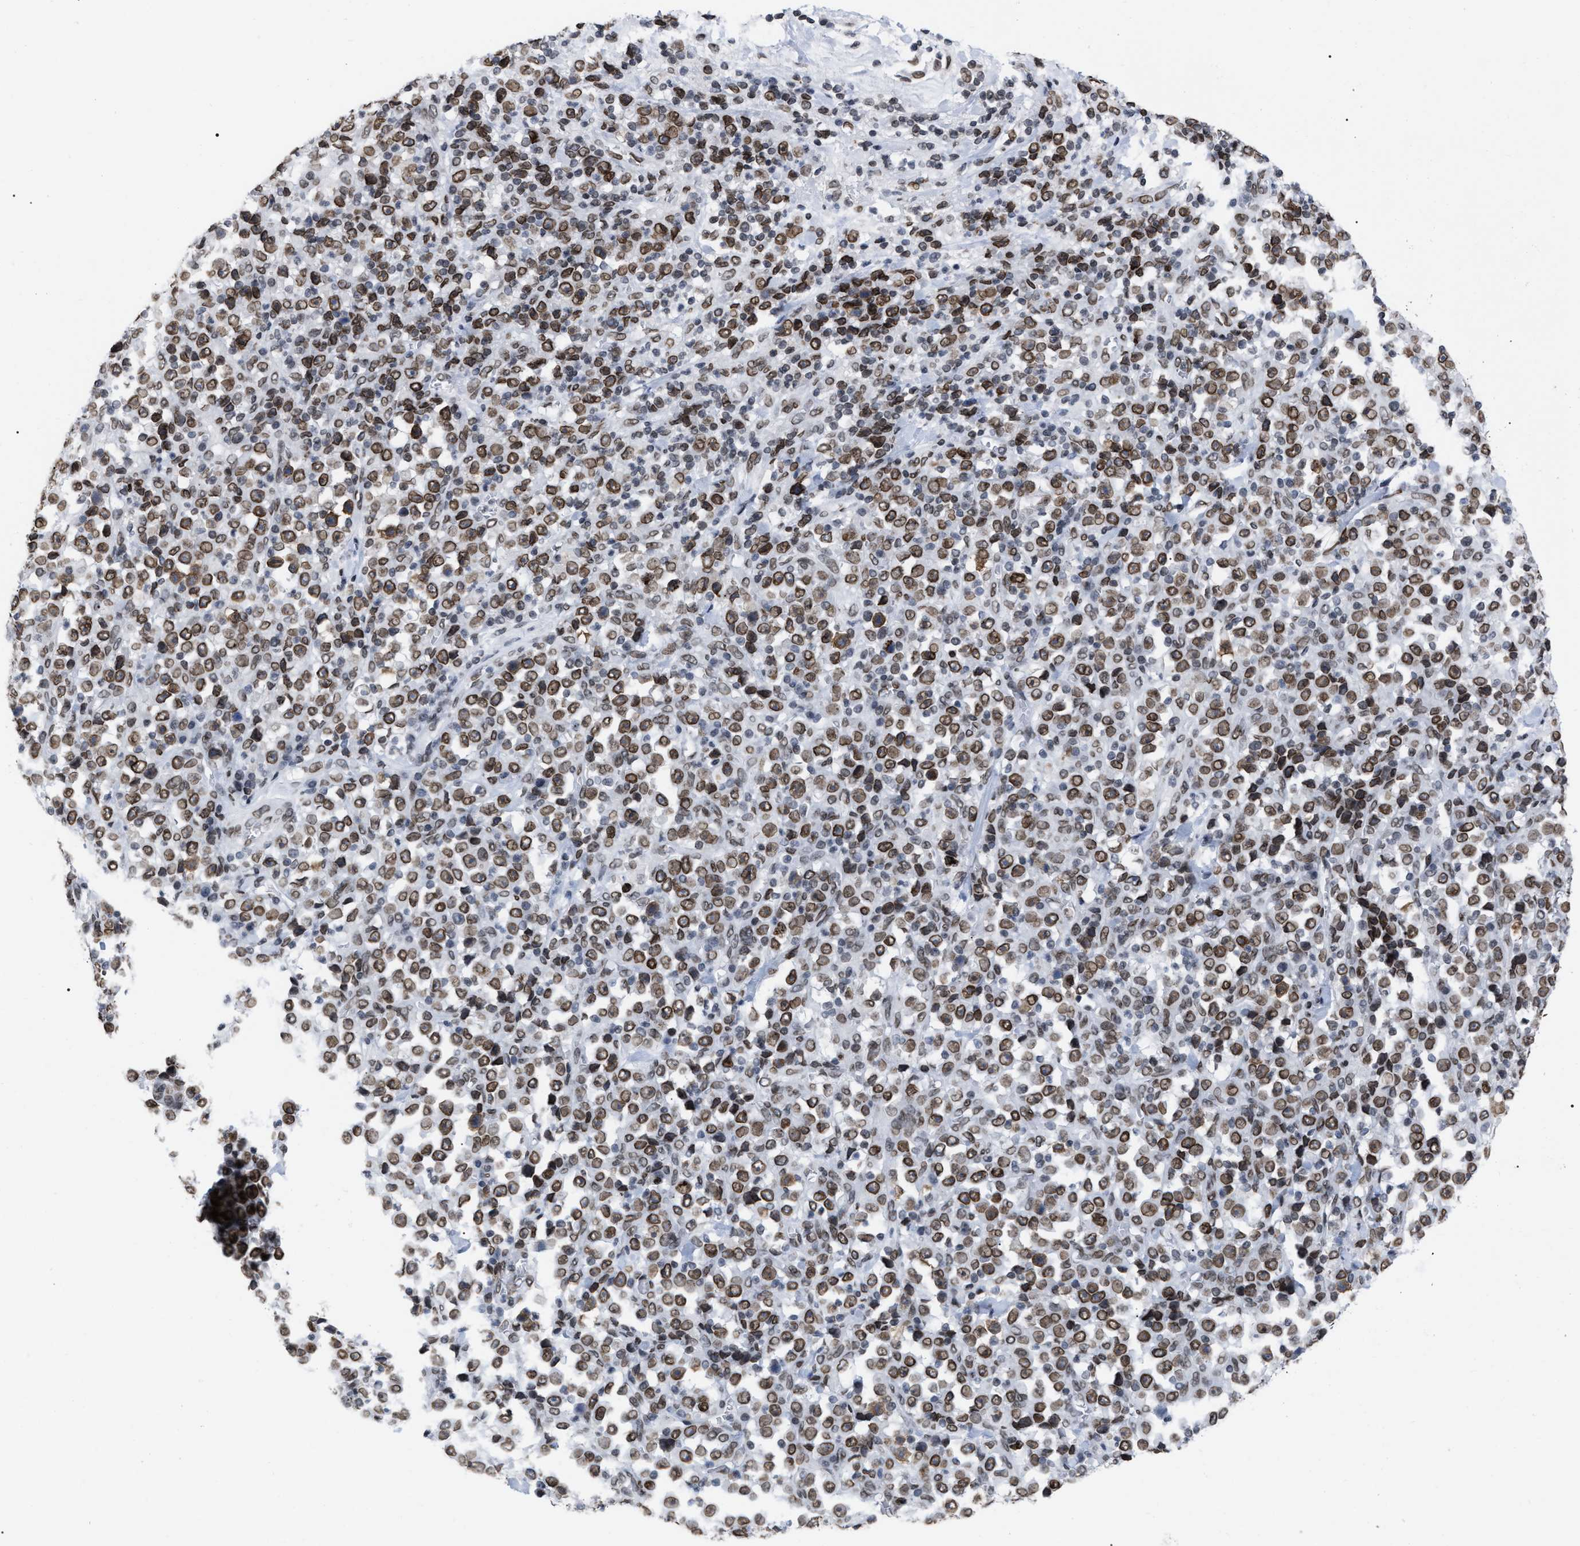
{"staining": {"intensity": "moderate", "quantity": ">75%", "location": "cytoplasmic/membranous,nuclear"}, "tissue": "stomach cancer", "cell_type": "Tumor cells", "image_type": "cancer", "snomed": [{"axis": "morphology", "description": "Normal tissue, NOS"}, {"axis": "morphology", "description": "Adenocarcinoma, NOS"}, {"axis": "topography", "description": "Stomach, upper"}, {"axis": "topography", "description": "Stomach"}], "caption": "Brown immunohistochemical staining in human stomach adenocarcinoma reveals moderate cytoplasmic/membranous and nuclear expression in approximately >75% of tumor cells. Immunohistochemistry stains the protein of interest in brown and the nuclei are stained blue.", "gene": "TPR", "patient": {"sex": "male", "age": 59}}